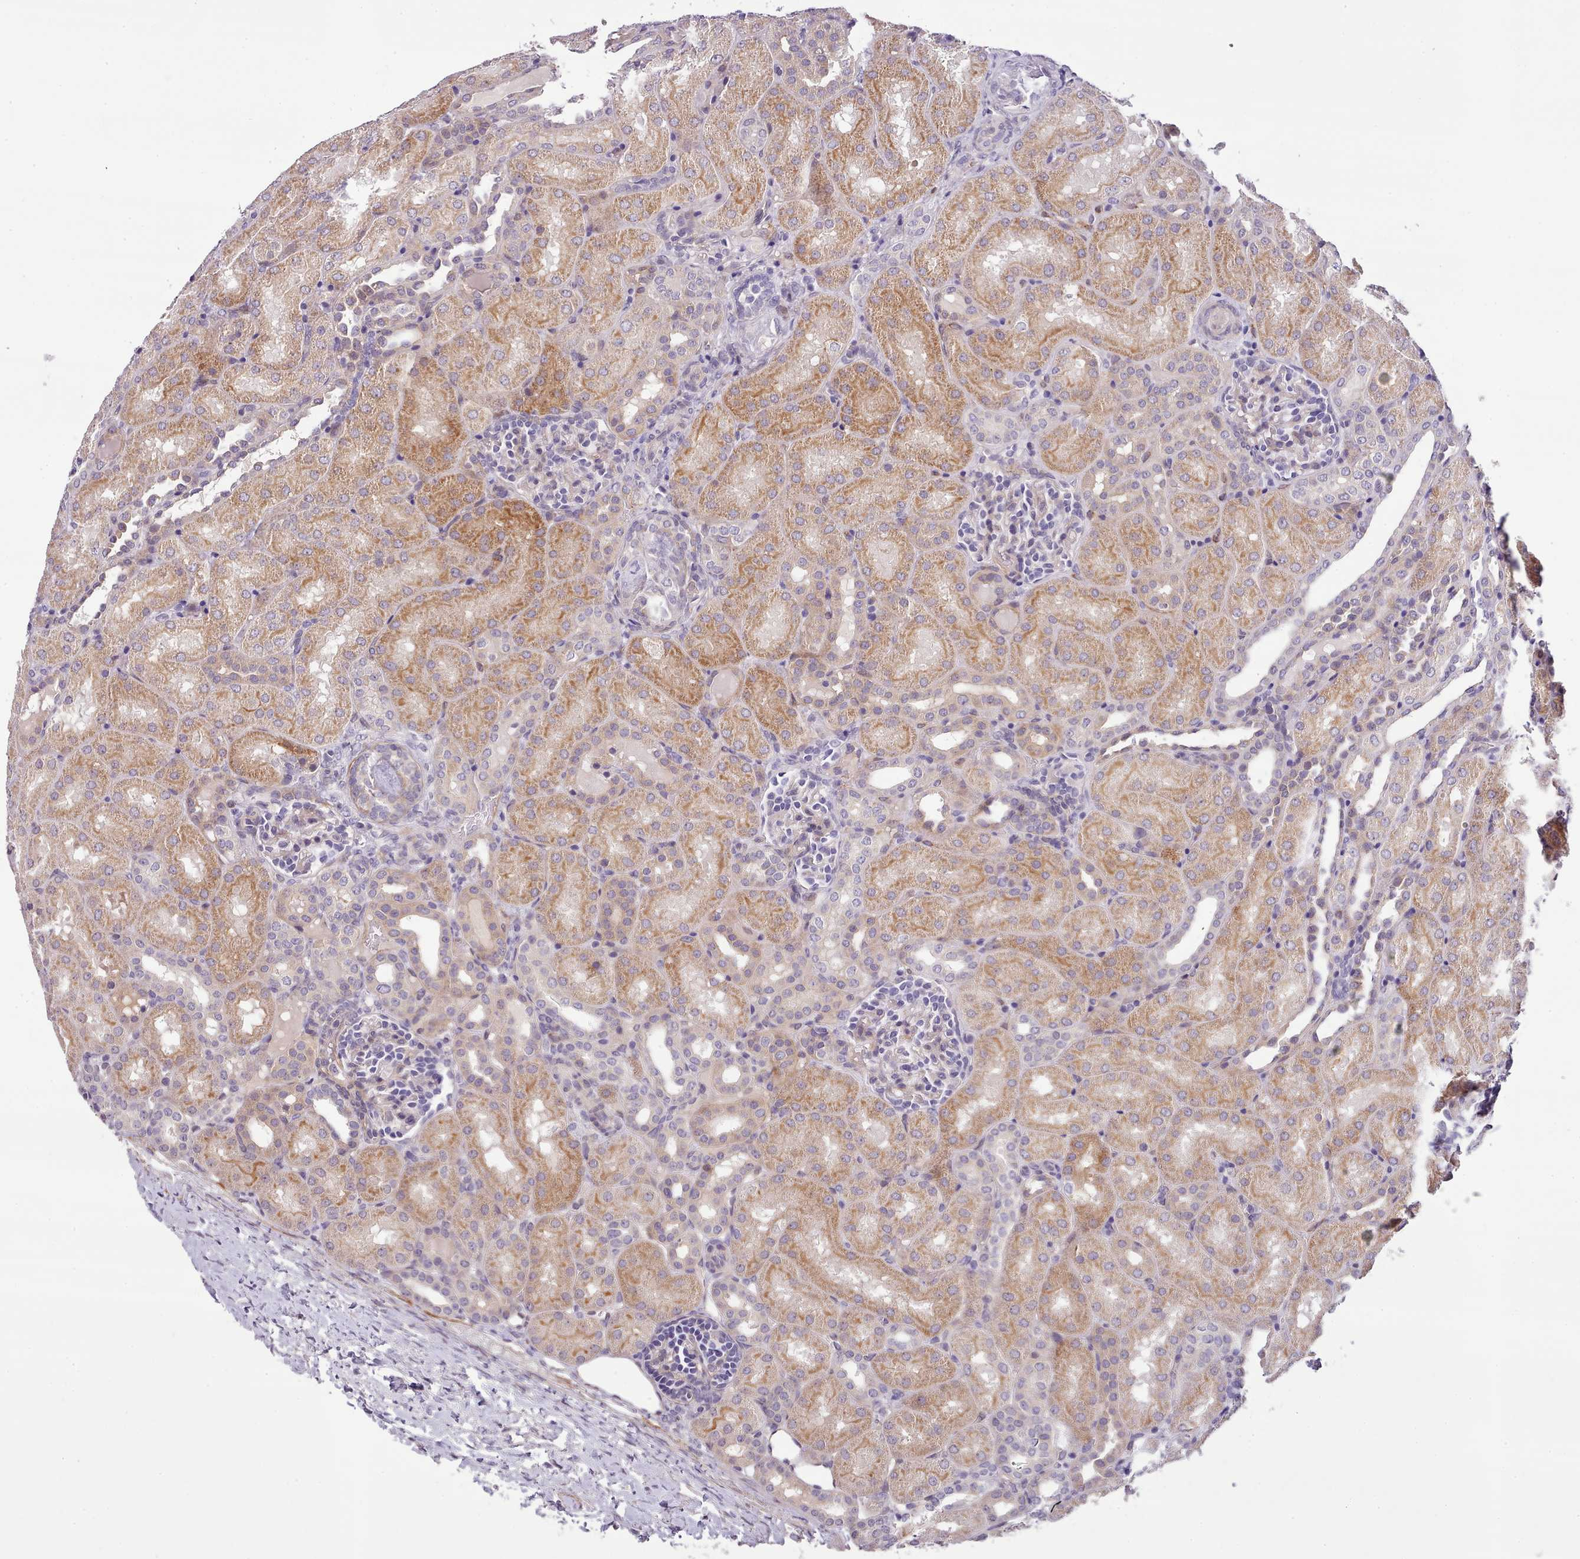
{"staining": {"intensity": "negative", "quantity": "none", "location": "none"}, "tissue": "kidney", "cell_type": "Cells in glomeruli", "image_type": "normal", "snomed": [{"axis": "morphology", "description": "Normal tissue, NOS"}, {"axis": "topography", "description": "Kidney"}], "caption": "The immunohistochemistry micrograph has no significant expression in cells in glomeruli of kidney.", "gene": "ZNF658", "patient": {"sex": "male", "age": 1}}